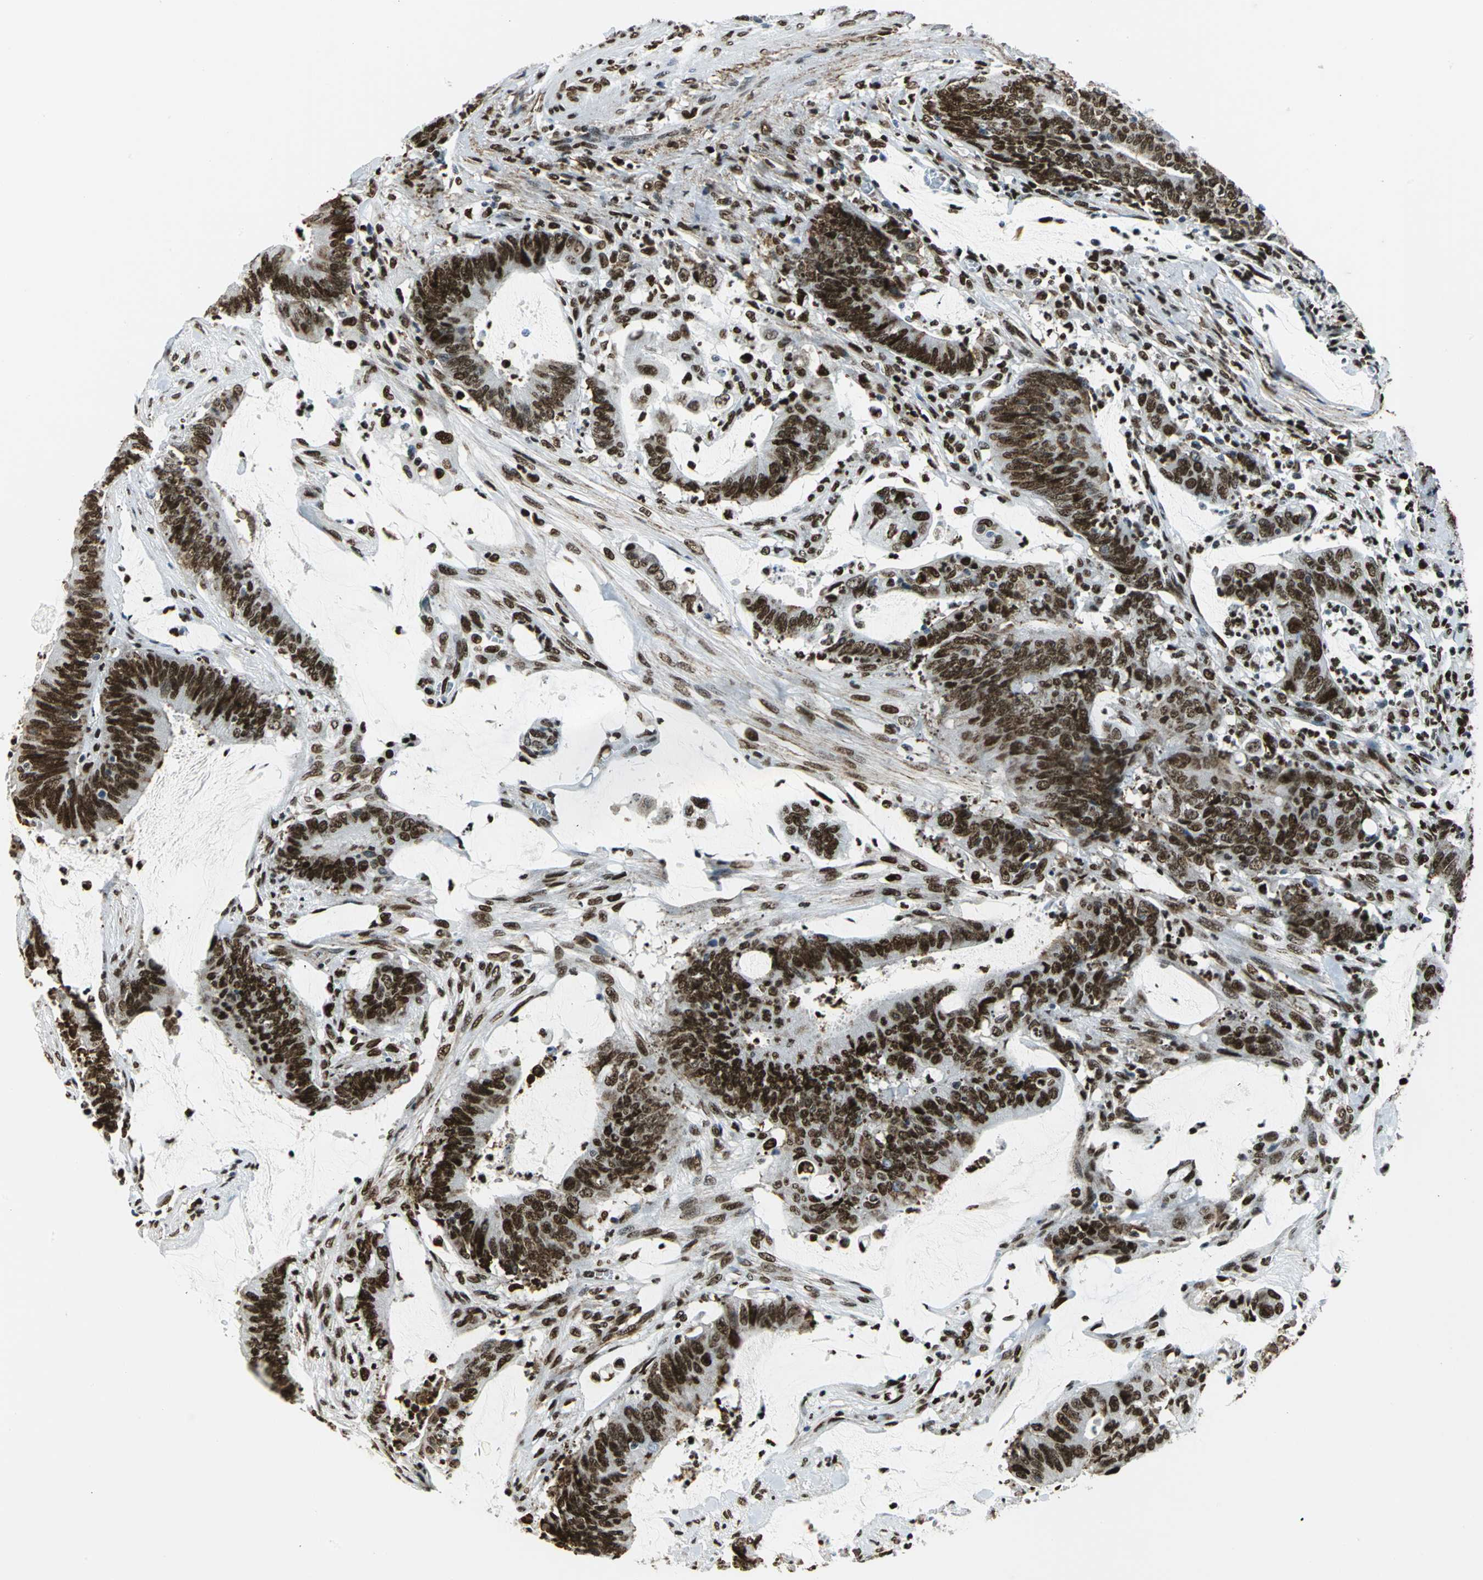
{"staining": {"intensity": "strong", "quantity": ">75%", "location": "nuclear"}, "tissue": "colorectal cancer", "cell_type": "Tumor cells", "image_type": "cancer", "snomed": [{"axis": "morphology", "description": "Adenocarcinoma, NOS"}, {"axis": "topography", "description": "Rectum"}], "caption": "Colorectal cancer was stained to show a protein in brown. There is high levels of strong nuclear positivity in about >75% of tumor cells. (Stains: DAB (3,3'-diaminobenzidine) in brown, nuclei in blue, Microscopy: brightfield microscopy at high magnification).", "gene": "APEX1", "patient": {"sex": "female", "age": 66}}